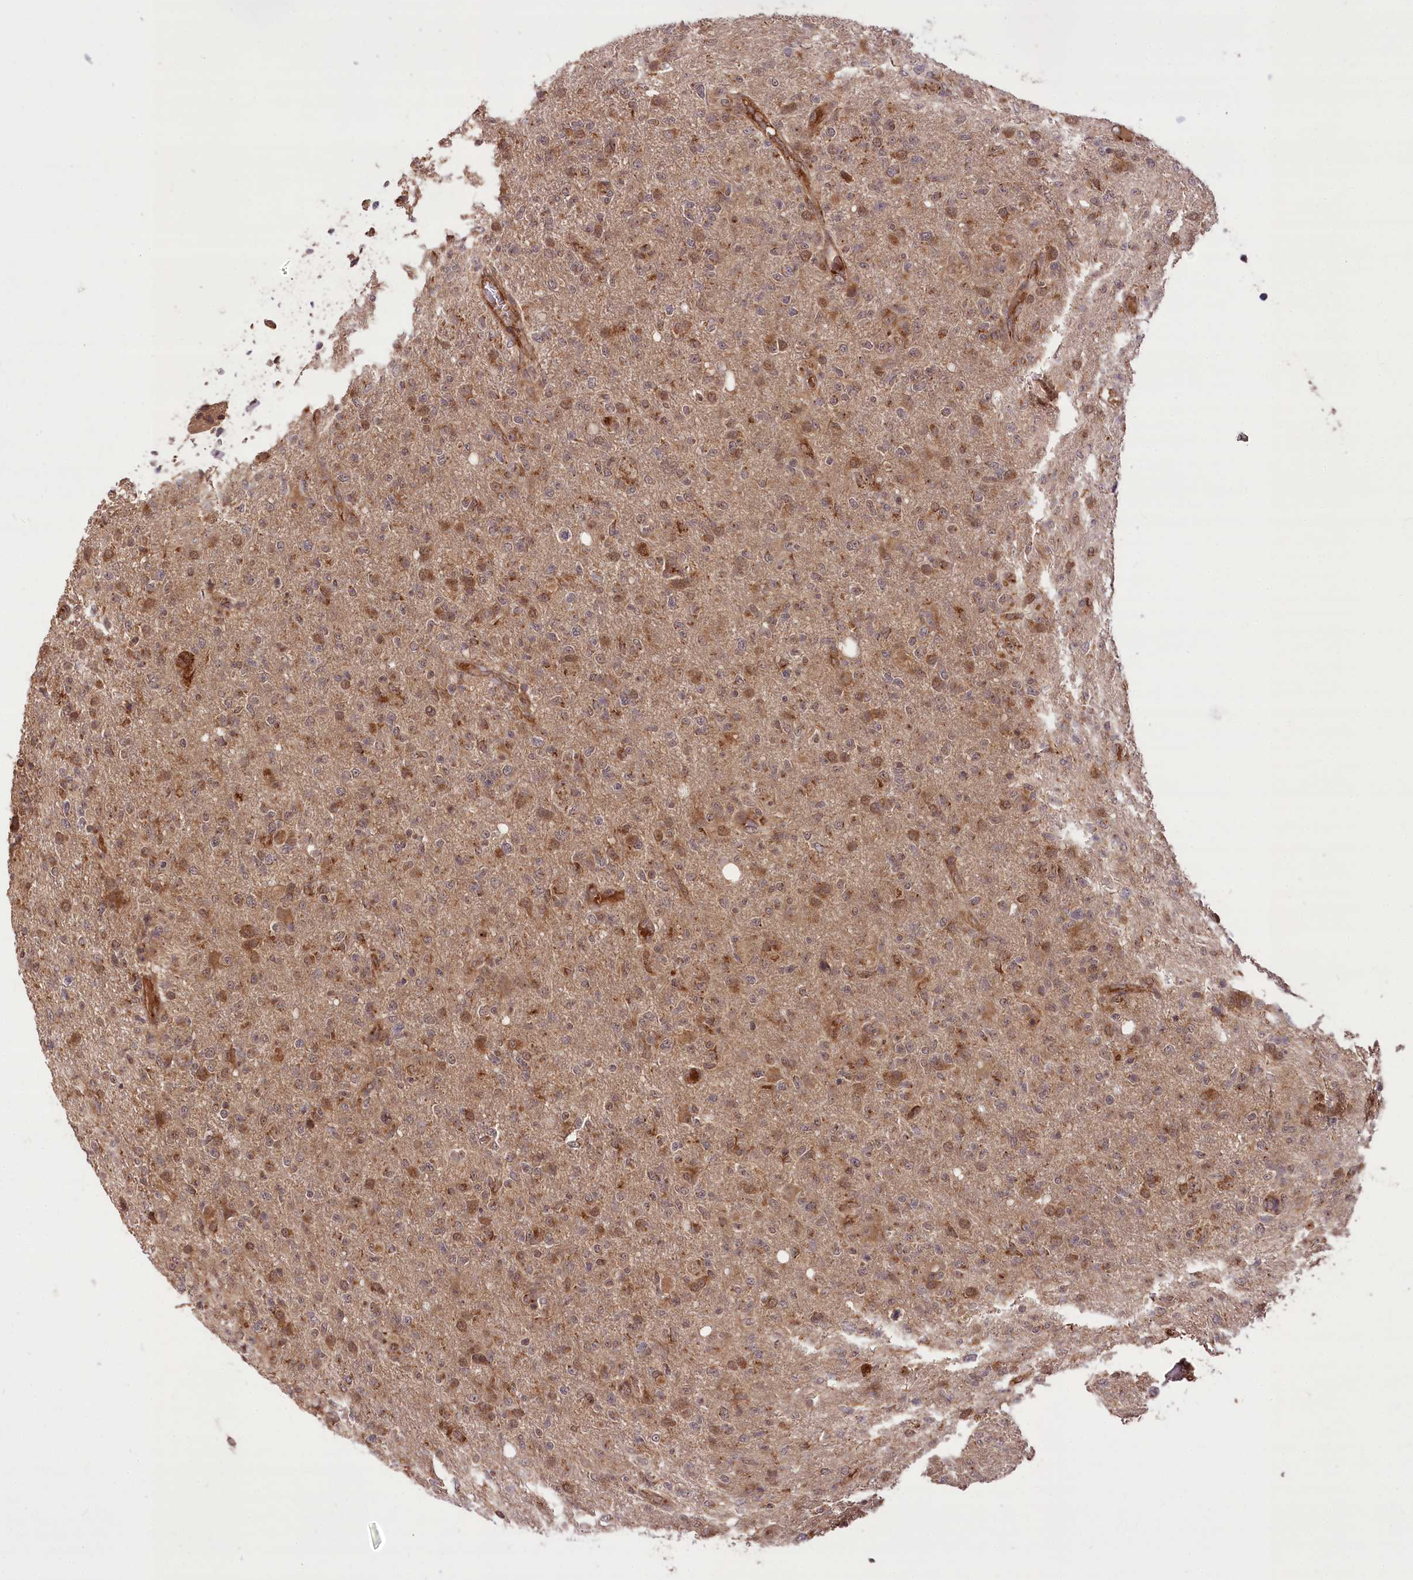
{"staining": {"intensity": "moderate", "quantity": "25%-75%", "location": "cytoplasmic/membranous"}, "tissue": "glioma", "cell_type": "Tumor cells", "image_type": "cancer", "snomed": [{"axis": "morphology", "description": "Glioma, malignant, High grade"}, {"axis": "topography", "description": "Brain"}], "caption": "This micrograph exhibits IHC staining of human glioma, with medium moderate cytoplasmic/membranous positivity in approximately 25%-75% of tumor cells.", "gene": "CARD19", "patient": {"sex": "female", "age": 57}}